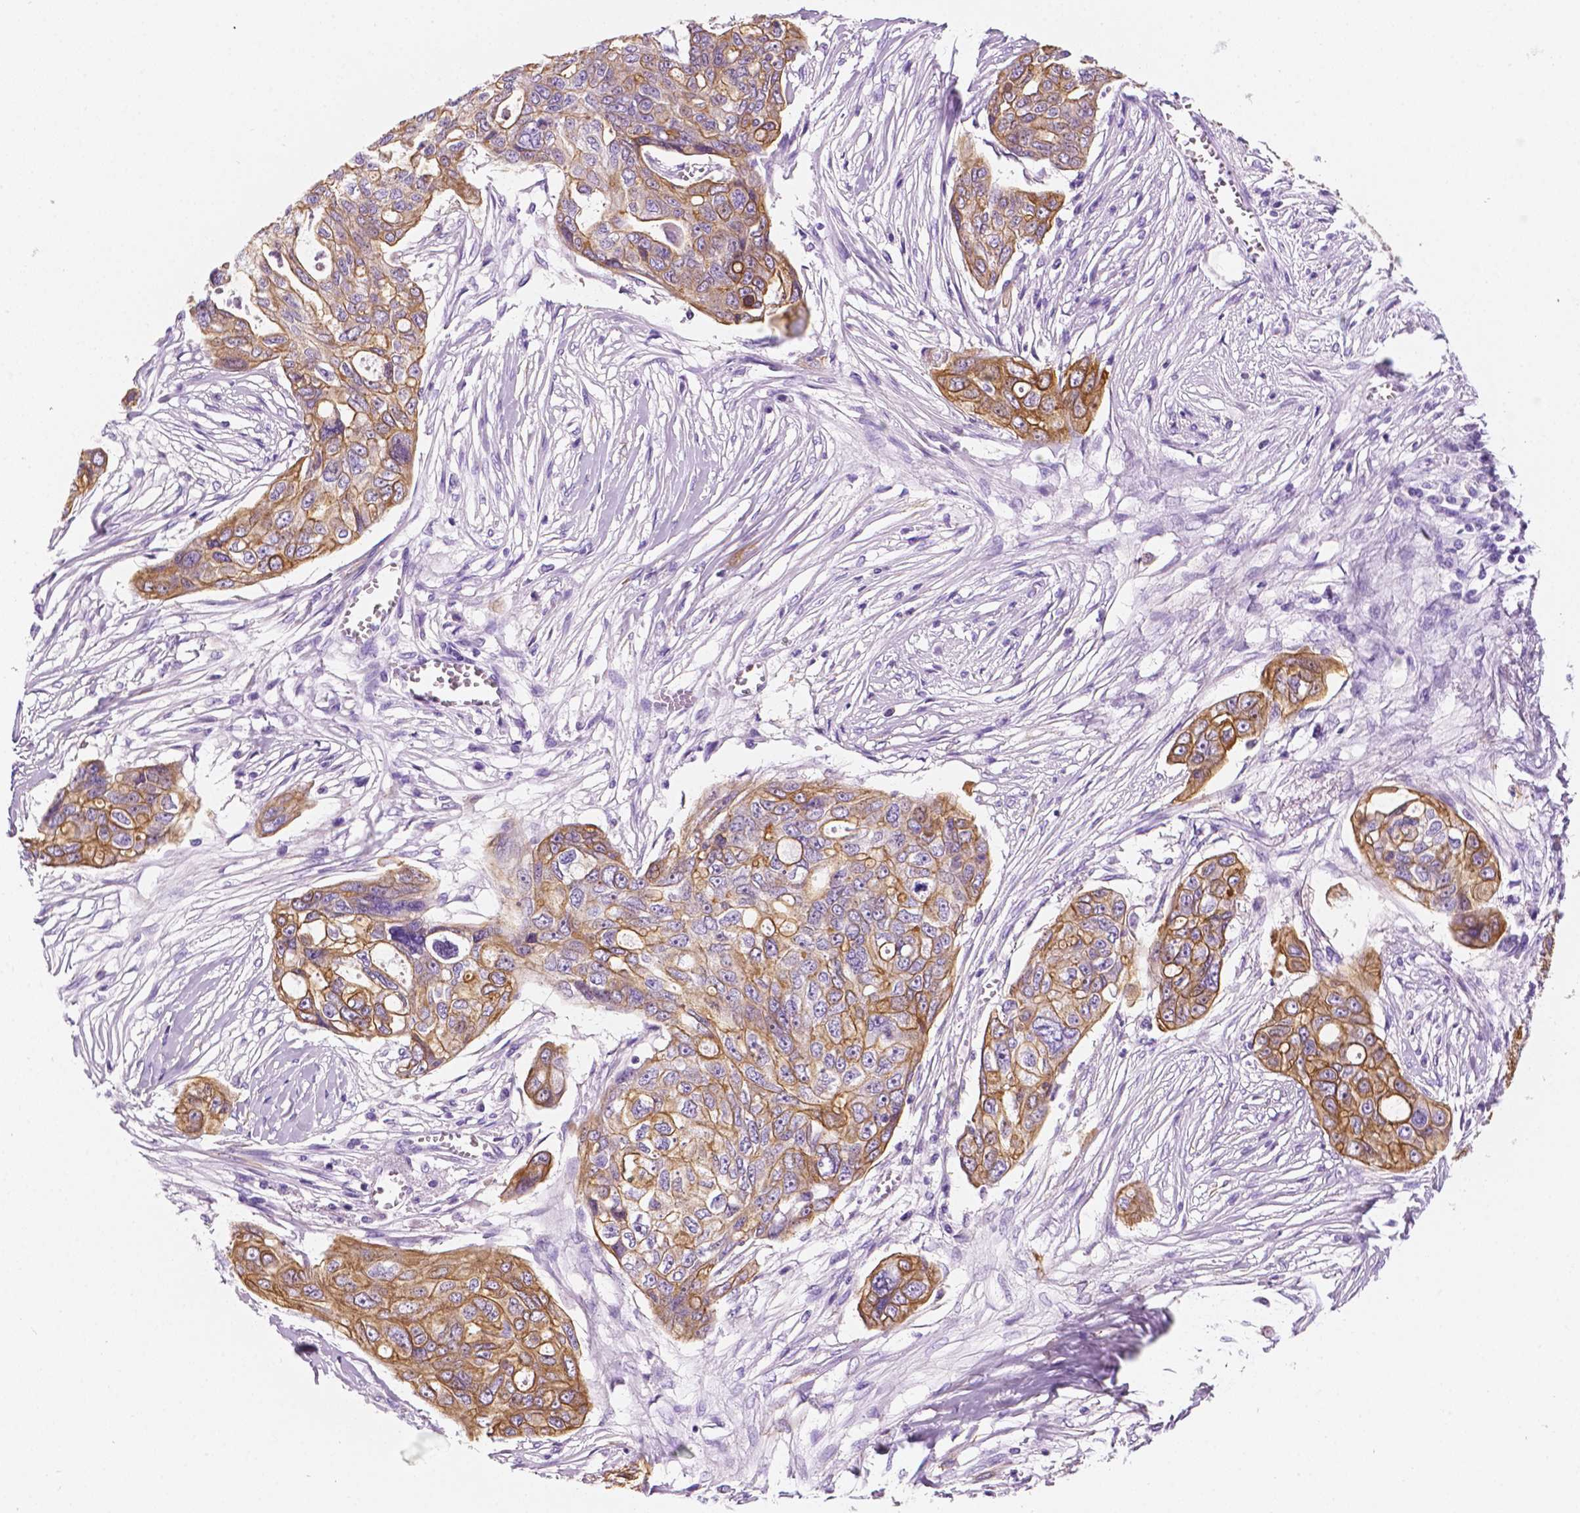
{"staining": {"intensity": "moderate", "quantity": ">75%", "location": "cytoplasmic/membranous"}, "tissue": "ovarian cancer", "cell_type": "Tumor cells", "image_type": "cancer", "snomed": [{"axis": "morphology", "description": "Carcinoma, endometroid"}, {"axis": "topography", "description": "Ovary"}], "caption": "Endometroid carcinoma (ovarian) tissue shows moderate cytoplasmic/membranous staining in about >75% of tumor cells Immunohistochemistry (ihc) stains the protein of interest in brown and the nuclei are stained blue.", "gene": "PPL", "patient": {"sex": "female", "age": 70}}